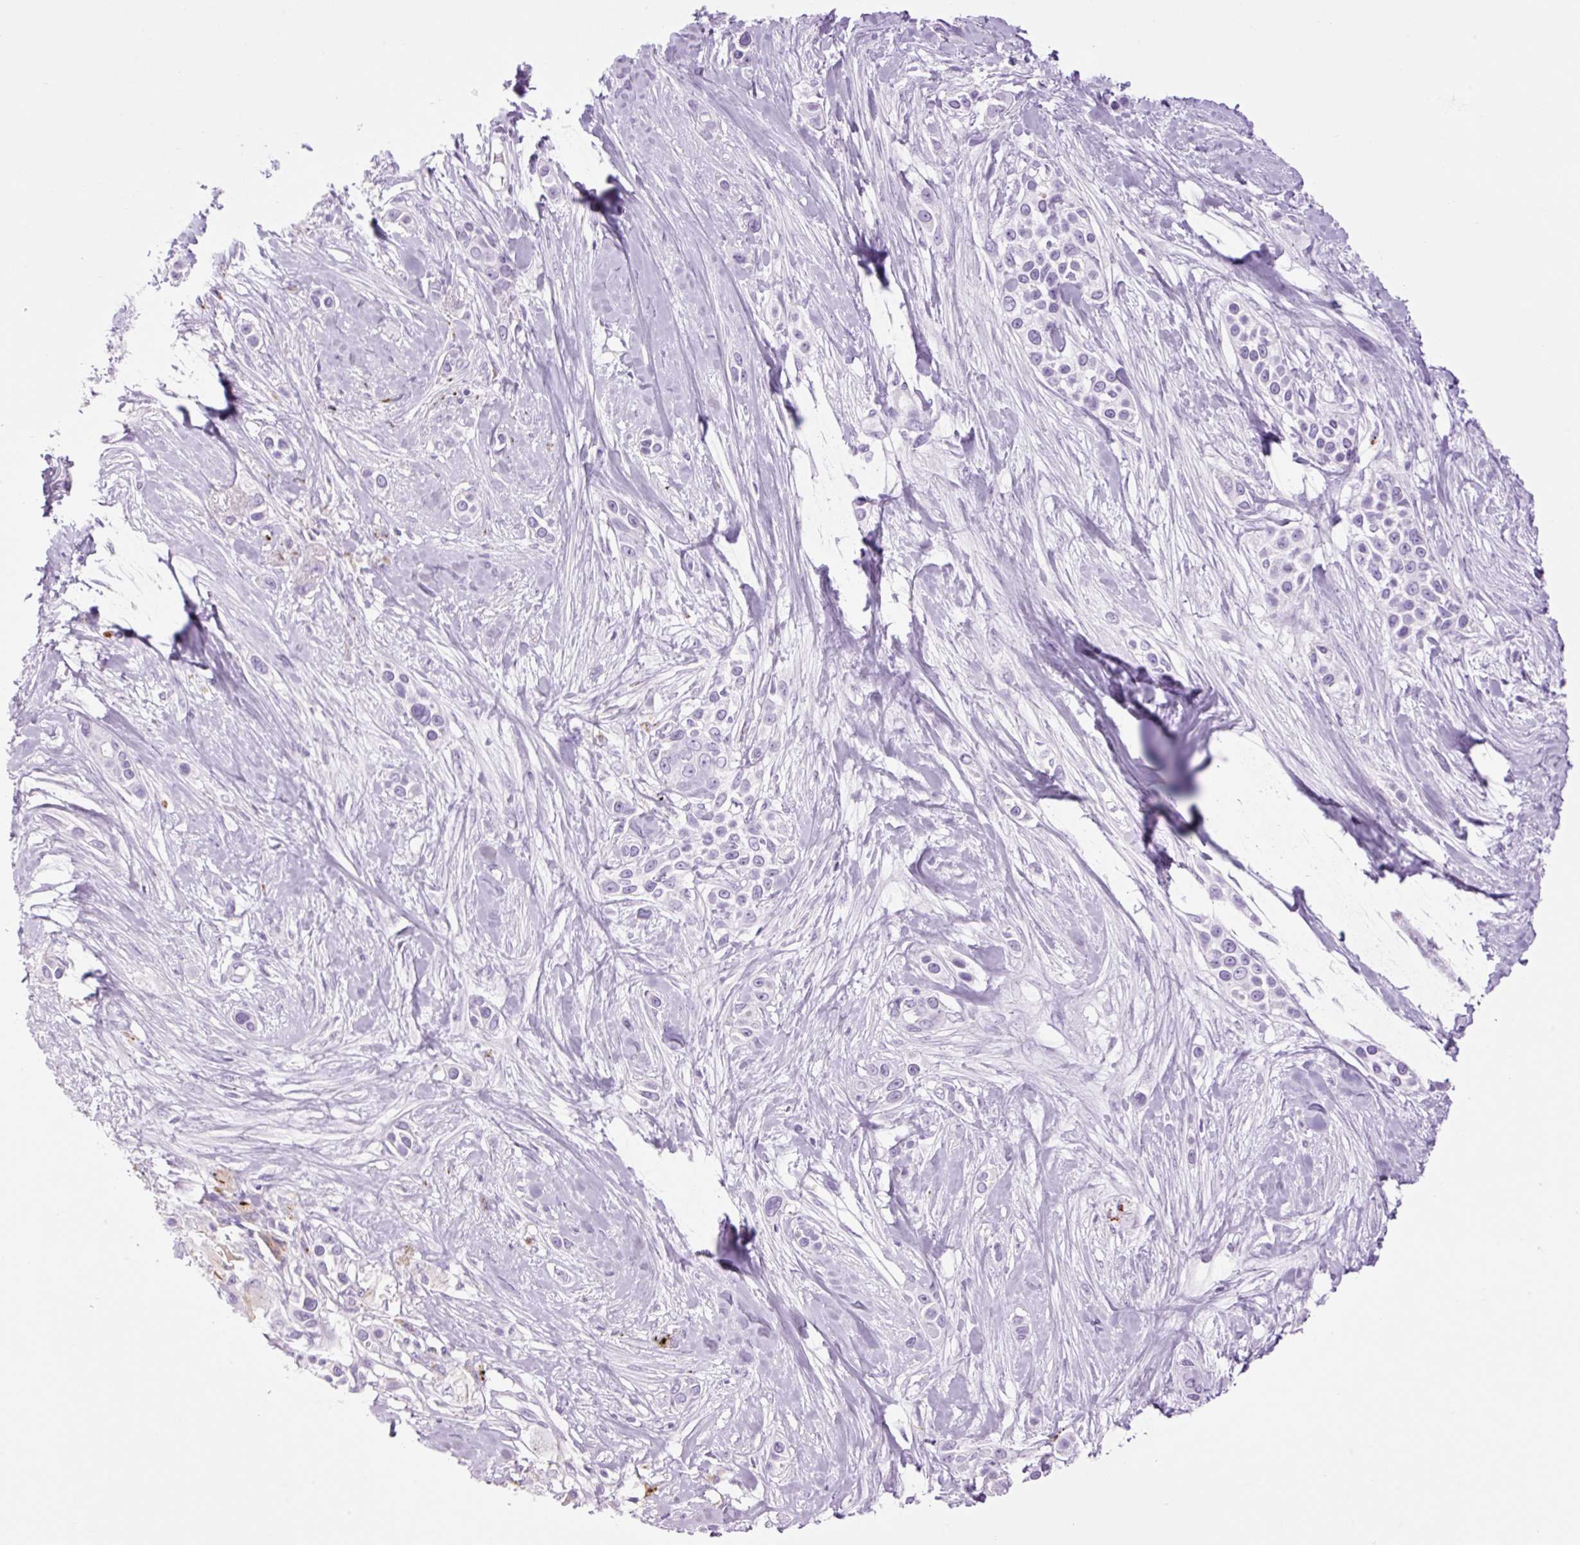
{"staining": {"intensity": "negative", "quantity": "none", "location": "none"}, "tissue": "skin cancer", "cell_type": "Tumor cells", "image_type": "cancer", "snomed": [{"axis": "morphology", "description": "Squamous cell carcinoma, NOS"}, {"axis": "topography", "description": "Skin"}], "caption": "Immunohistochemistry image of neoplastic tissue: human skin cancer stained with DAB (3,3'-diaminobenzidine) demonstrates no significant protein positivity in tumor cells.", "gene": "LYZ", "patient": {"sex": "female", "age": 69}}